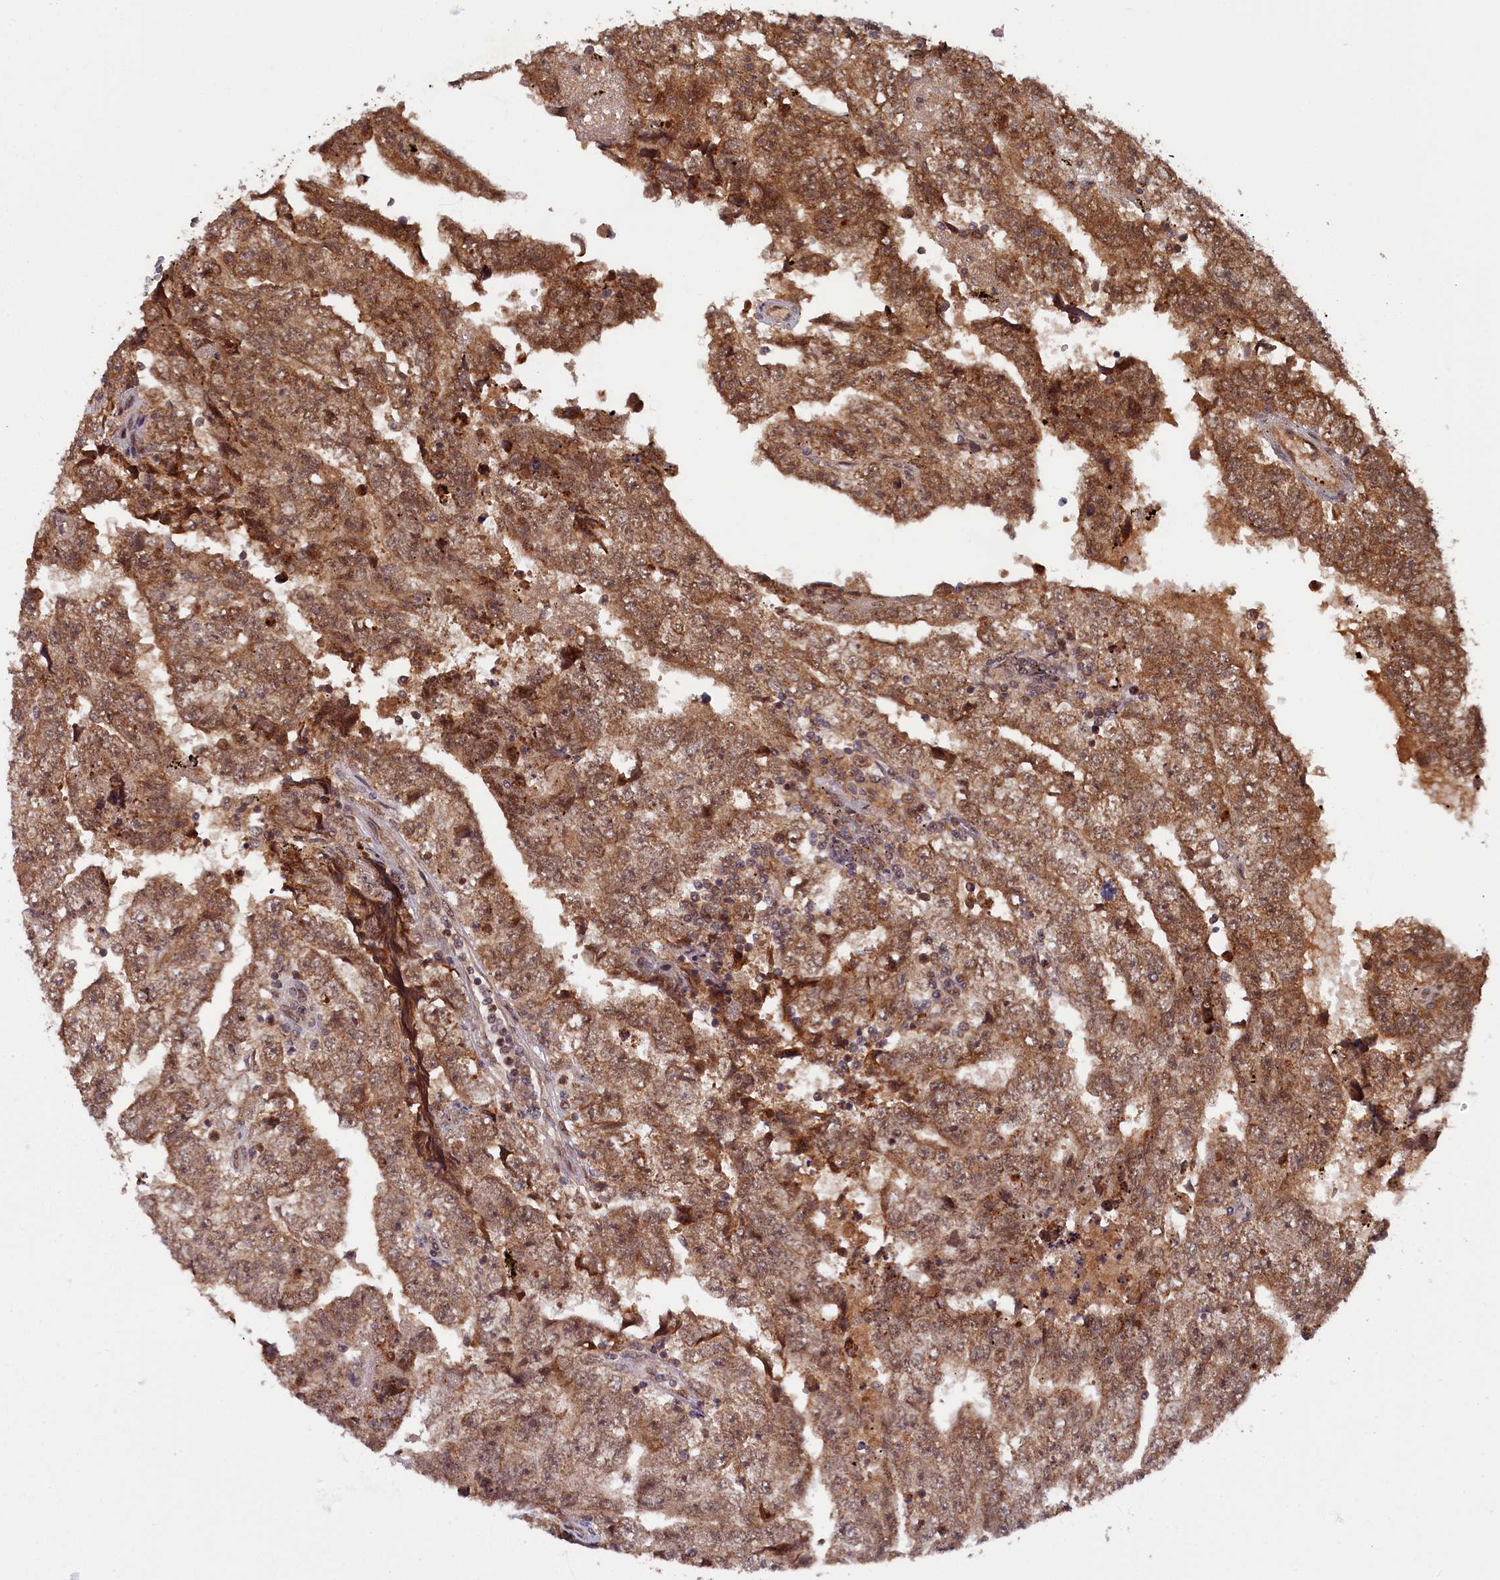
{"staining": {"intensity": "moderate", "quantity": ">75%", "location": "cytoplasmic/membranous"}, "tissue": "testis cancer", "cell_type": "Tumor cells", "image_type": "cancer", "snomed": [{"axis": "morphology", "description": "Carcinoma, Embryonal, NOS"}, {"axis": "topography", "description": "Testis"}], "caption": "A high-resolution photomicrograph shows IHC staining of embryonal carcinoma (testis), which shows moderate cytoplasmic/membranous staining in about >75% of tumor cells.", "gene": "BRCA1", "patient": {"sex": "male", "age": 25}}